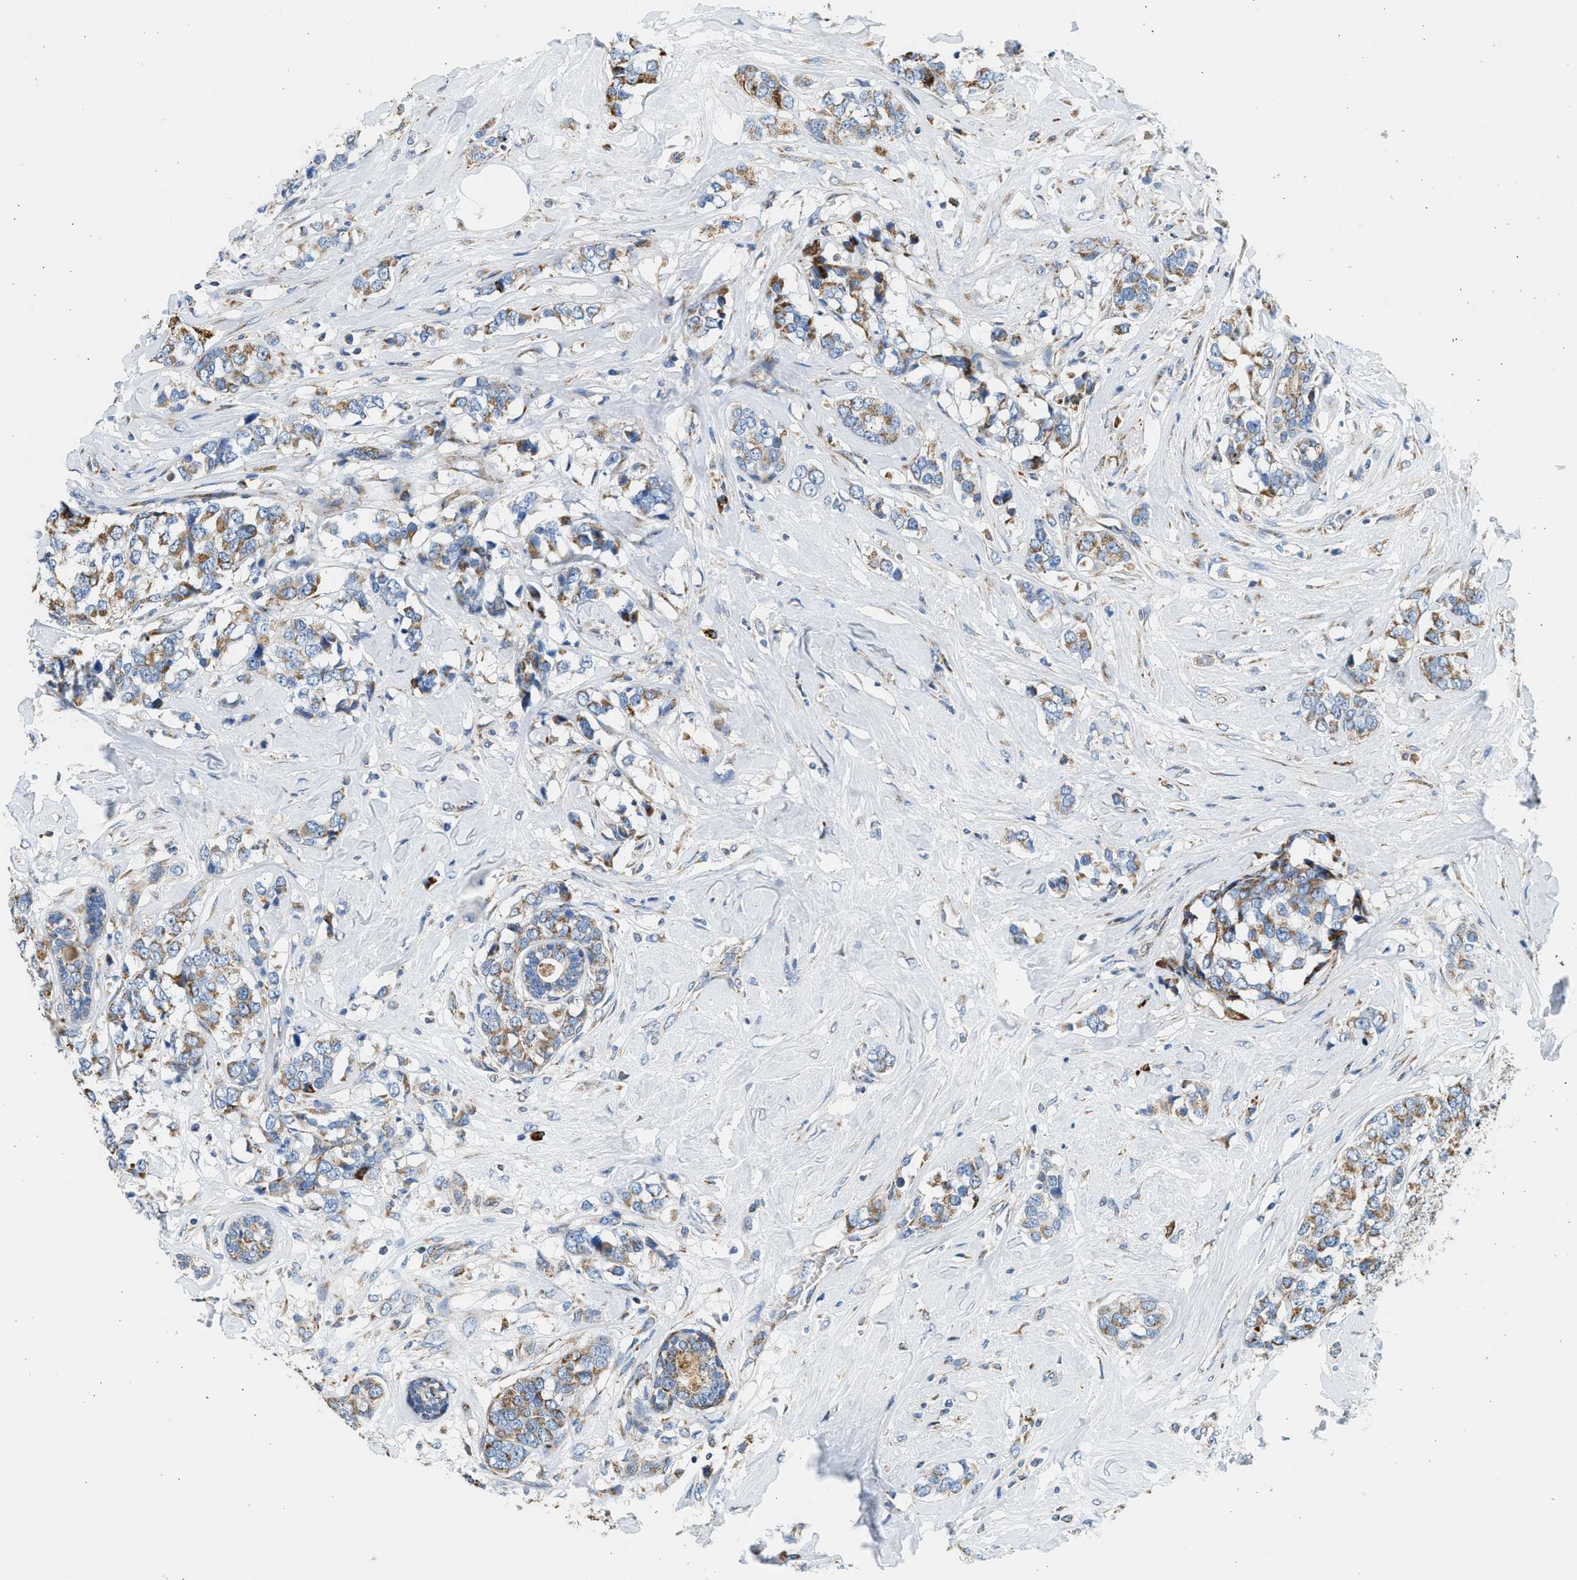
{"staining": {"intensity": "moderate", "quantity": "25%-75%", "location": "cytoplasmic/membranous"}, "tissue": "breast cancer", "cell_type": "Tumor cells", "image_type": "cancer", "snomed": [{"axis": "morphology", "description": "Lobular carcinoma"}, {"axis": "topography", "description": "Breast"}], "caption": "Immunohistochemical staining of breast cancer (lobular carcinoma) displays medium levels of moderate cytoplasmic/membranous protein expression in about 25%-75% of tumor cells.", "gene": "KCNMB3", "patient": {"sex": "female", "age": 59}}